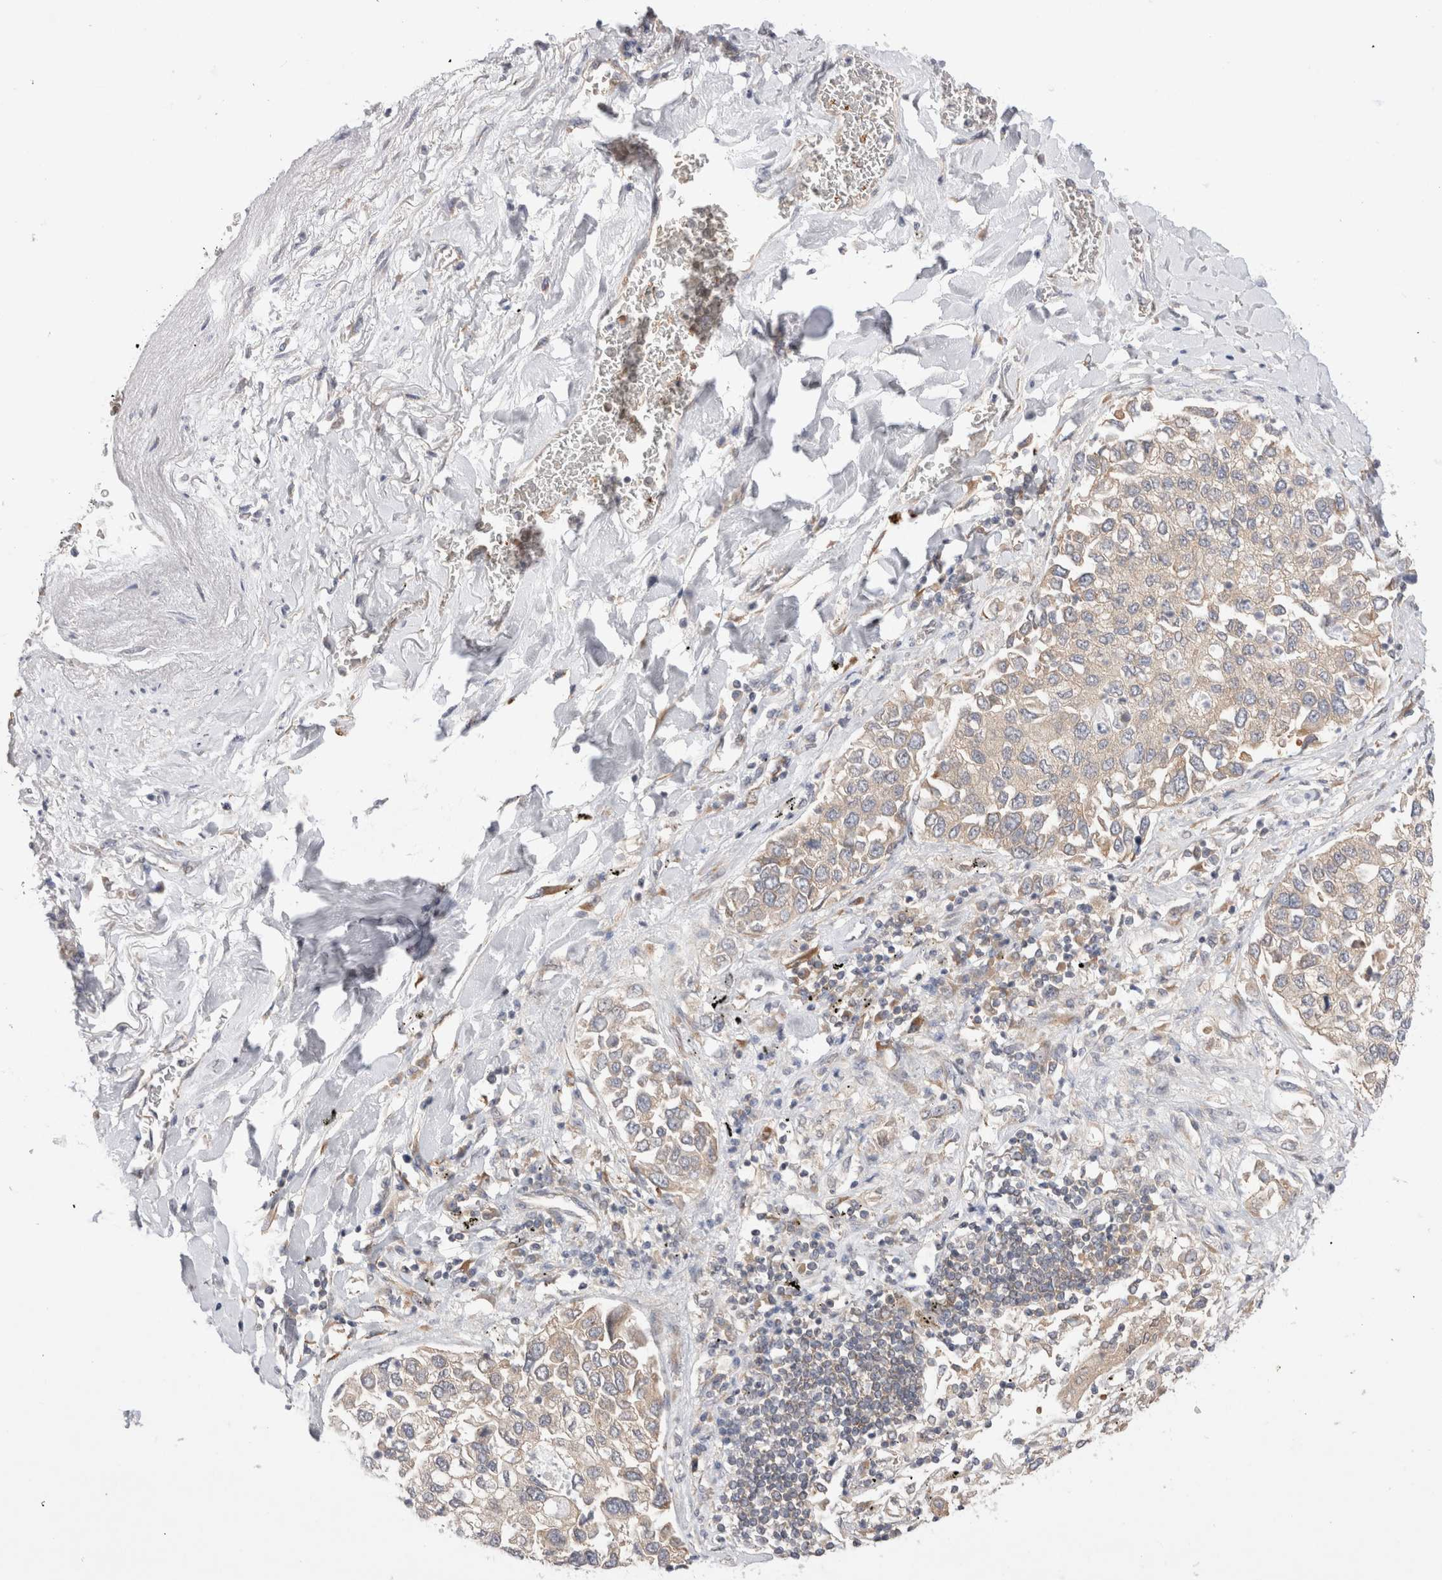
{"staining": {"intensity": "negative", "quantity": "none", "location": "none"}, "tissue": "lung cancer", "cell_type": "Tumor cells", "image_type": "cancer", "snomed": [{"axis": "morphology", "description": "Inflammation, NOS"}, {"axis": "morphology", "description": "Adenocarcinoma, NOS"}, {"axis": "topography", "description": "Lung"}], "caption": "A photomicrograph of human lung cancer (adenocarcinoma) is negative for staining in tumor cells. (DAB (3,3'-diaminobenzidine) immunohistochemistry, high magnification).", "gene": "EIF3E", "patient": {"sex": "male", "age": 63}}